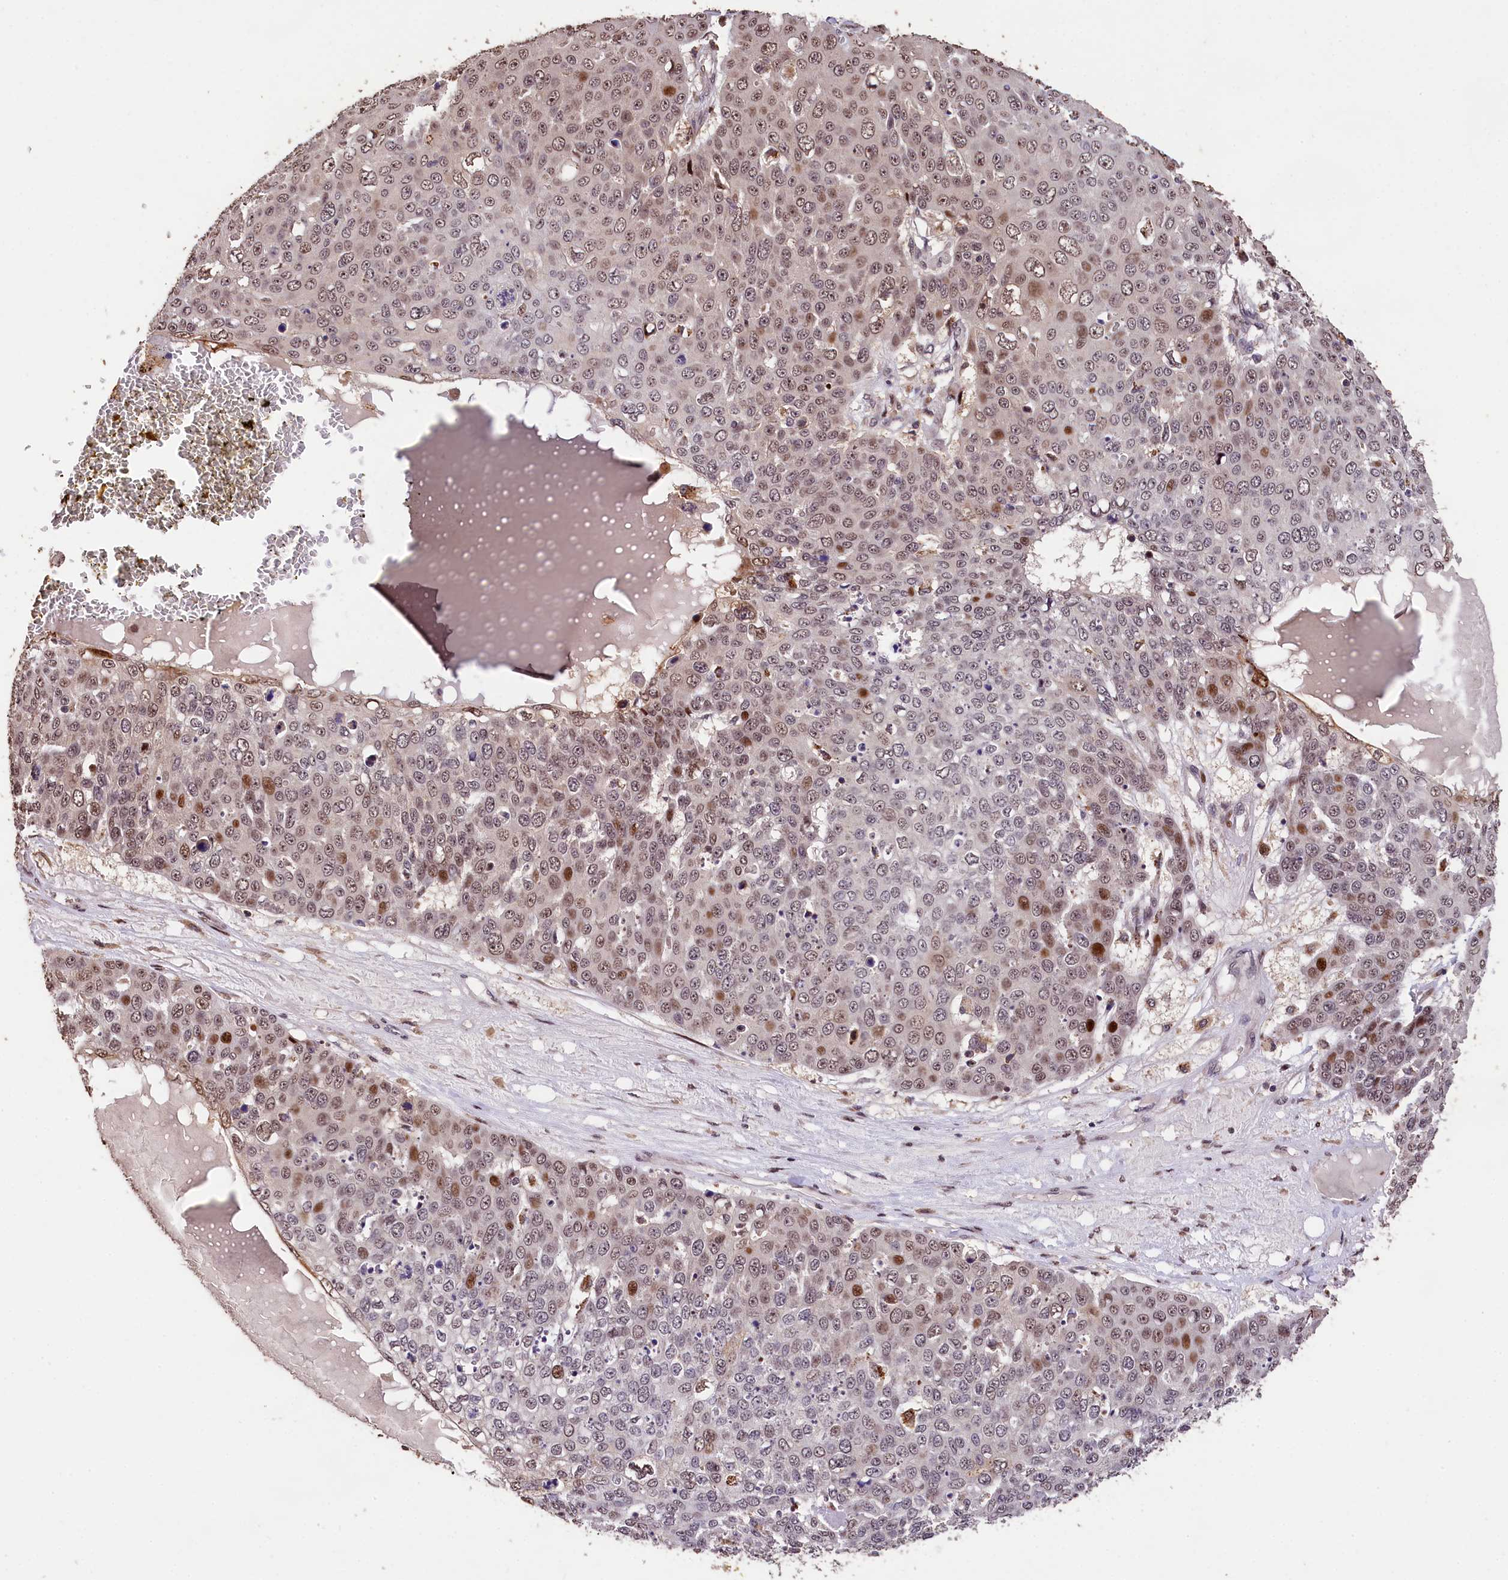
{"staining": {"intensity": "moderate", "quantity": ">75%", "location": "nuclear"}, "tissue": "skin cancer", "cell_type": "Tumor cells", "image_type": "cancer", "snomed": [{"axis": "morphology", "description": "Squamous cell carcinoma, NOS"}, {"axis": "topography", "description": "Skin"}], "caption": "Brown immunohistochemical staining in human skin cancer (squamous cell carcinoma) displays moderate nuclear positivity in approximately >75% of tumor cells.", "gene": "PHAF1", "patient": {"sex": "male", "age": 71}}